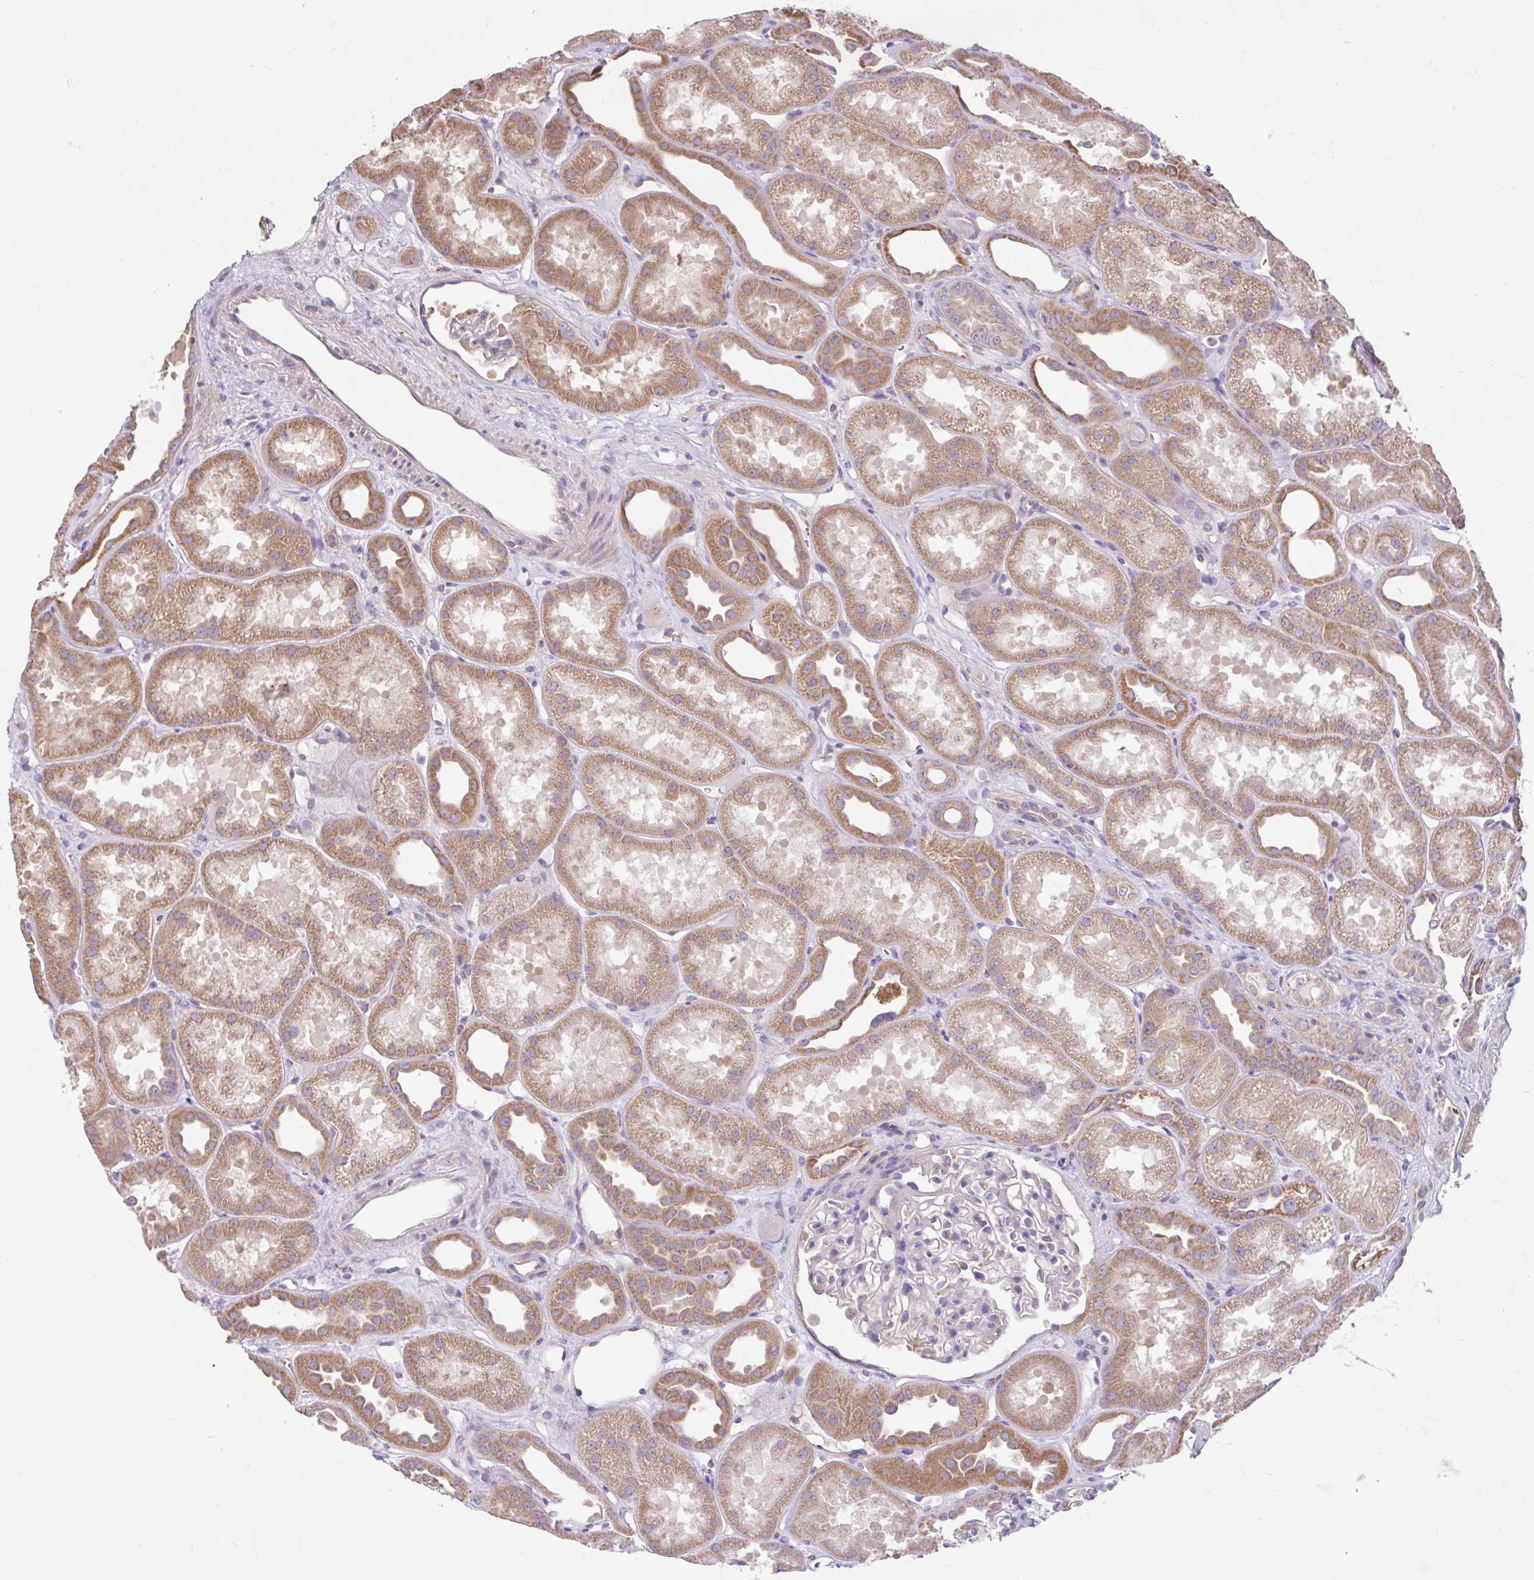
{"staining": {"intensity": "negative", "quantity": "none", "location": "none"}, "tissue": "kidney", "cell_type": "Cells in glomeruli", "image_type": "normal", "snomed": [{"axis": "morphology", "description": "Normal tissue, NOS"}, {"axis": "topography", "description": "Kidney"}], "caption": "This is an immunohistochemistry (IHC) image of benign kidney. There is no expression in cells in glomeruli.", "gene": "RALBP1", "patient": {"sex": "male", "age": 61}}